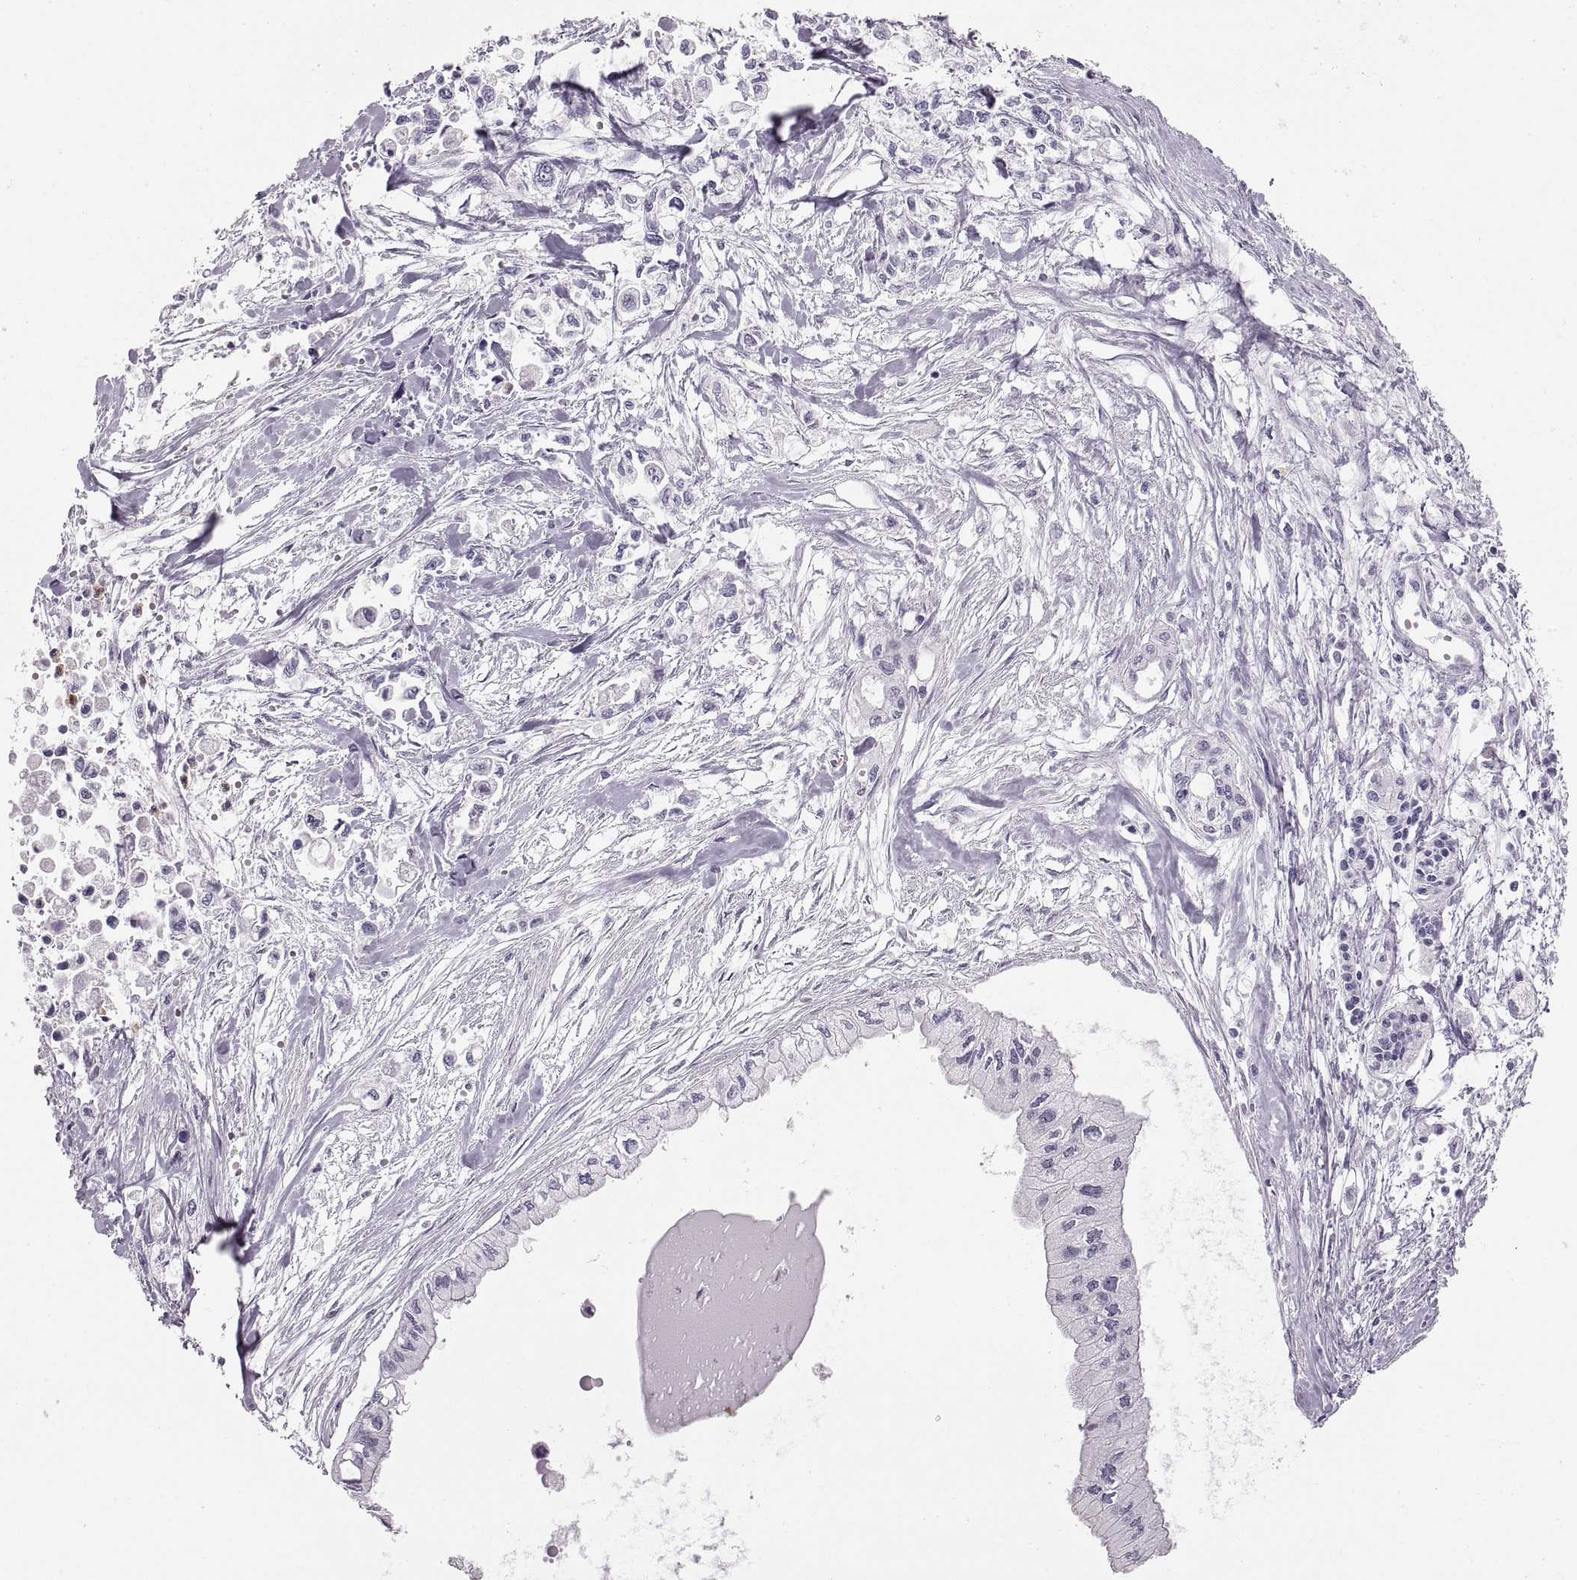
{"staining": {"intensity": "negative", "quantity": "none", "location": "none"}, "tissue": "pancreatic cancer", "cell_type": "Tumor cells", "image_type": "cancer", "snomed": [{"axis": "morphology", "description": "Adenocarcinoma, NOS"}, {"axis": "topography", "description": "Pancreas"}], "caption": "DAB (3,3'-diaminobenzidine) immunohistochemical staining of pancreatic cancer reveals no significant positivity in tumor cells.", "gene": "MILR1", "patient": {"sex": "female", "age": 61}}